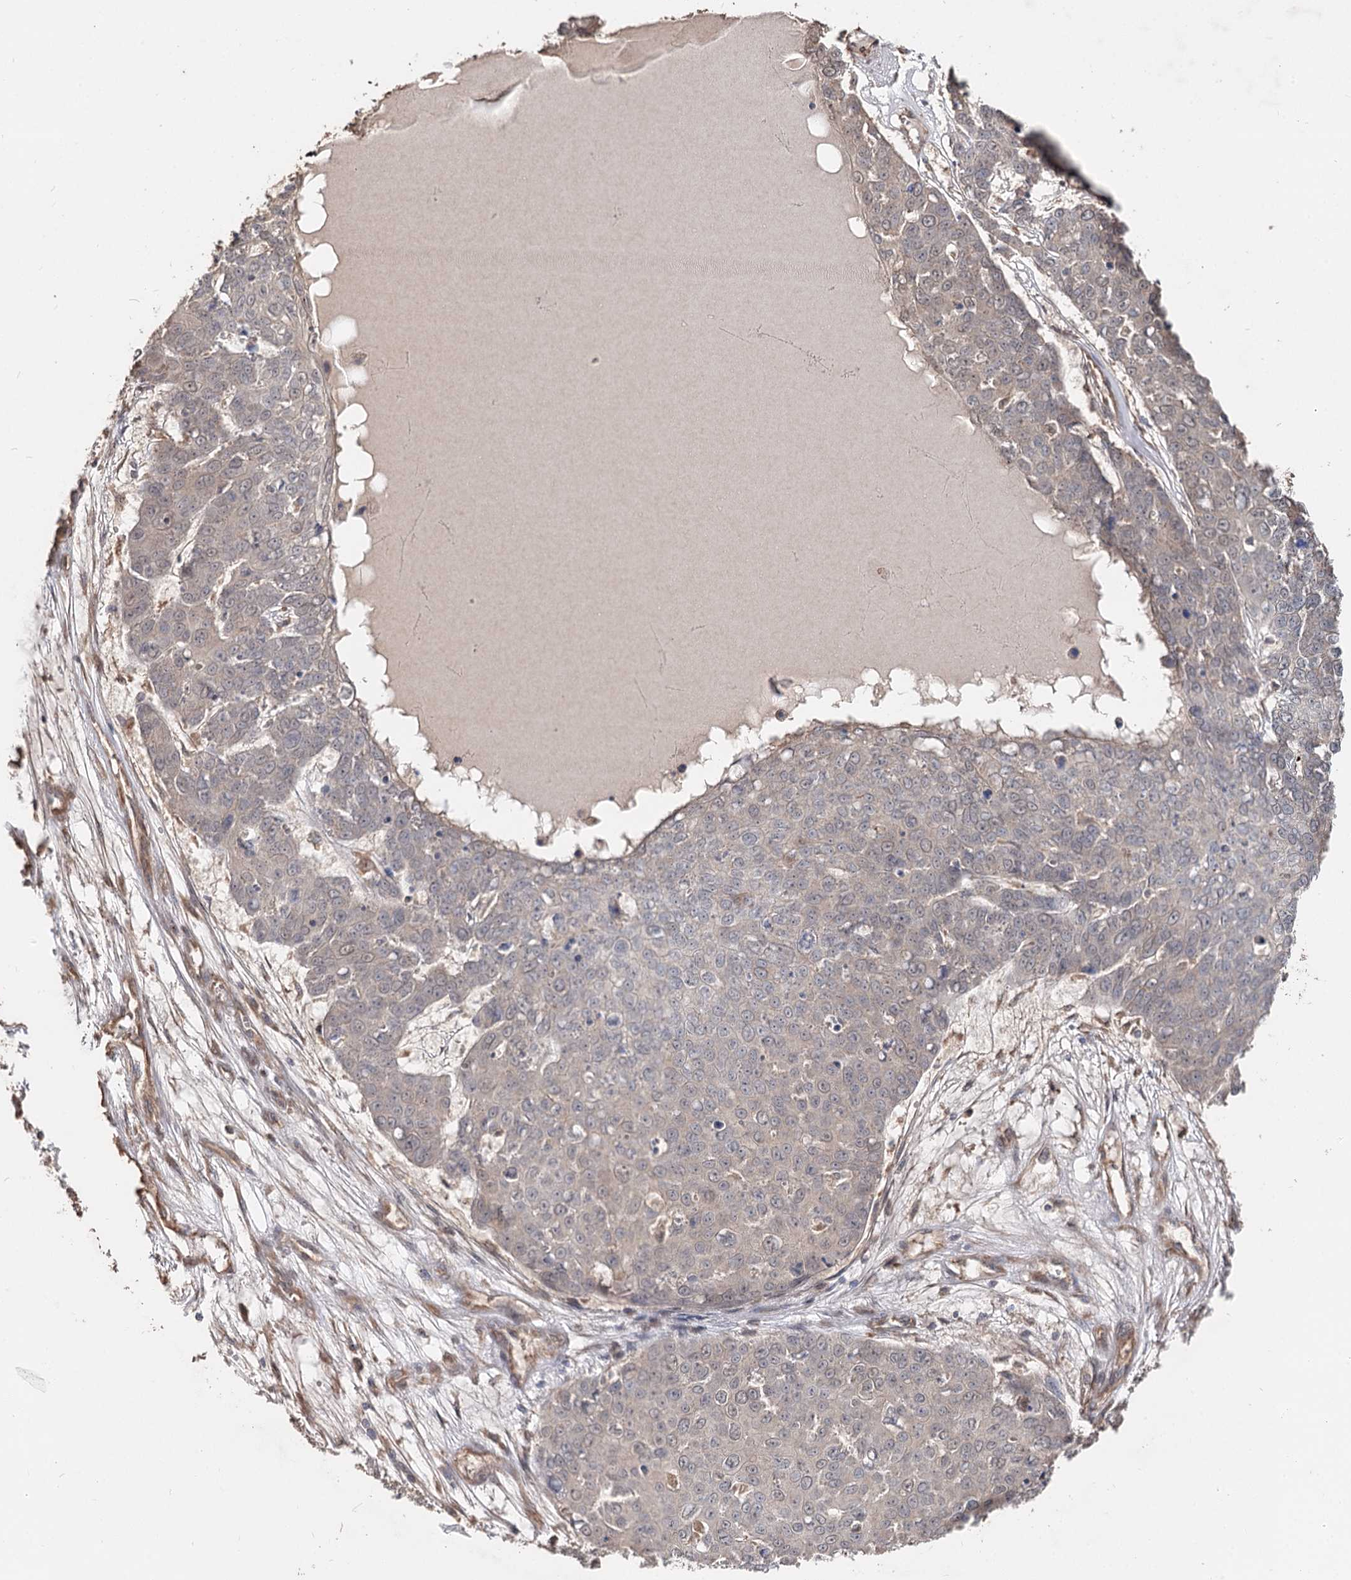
{"staining": {"intensity": "negative", "quantity": "none", "location": "none"}, "tissue": "skin cancer", "cell_type": "Tumor cells", "image_type": "cancer", "snomed": [{"axis": "morphology", "description": "Squamous cell carcinoma, NOS"}, {"axis": "topography", "description": "Skin"}], "caption": "Tumor cells are negative for protein expression in human skin cancer. (Immunohistochemistry (ihc), brightfield microscopy, high magnification).", "gene": "SPART", "patient": {"sex": "male", "age": 71}}